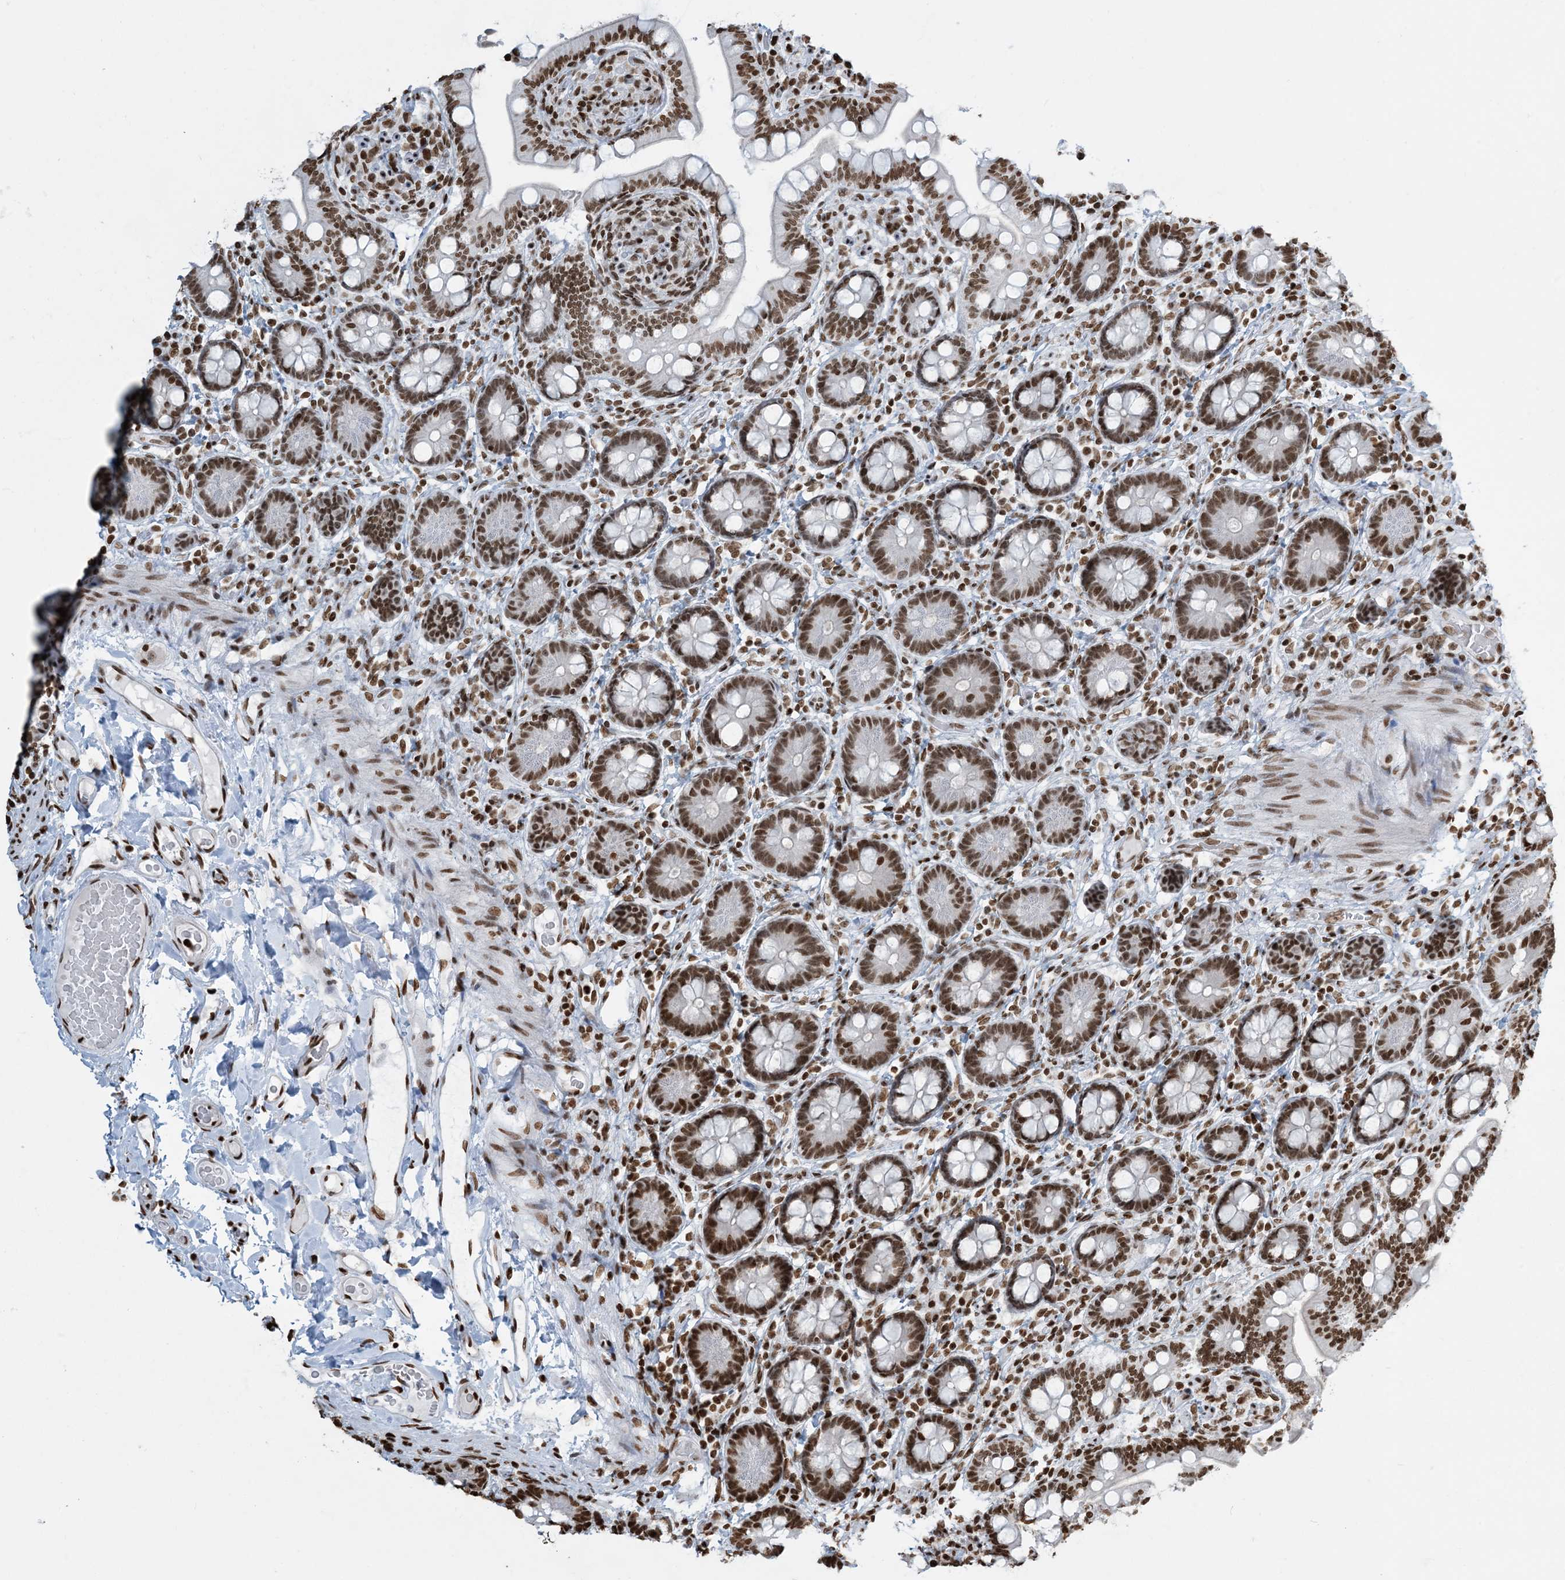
{"staining": {"intensity": "moderate", "quantity": ">75%", "location": "nuclear"}, "tissue": "small intestine", "cell_type": "Glandular cells", "image_type": "normal", "snomed": [{"axis": "morphology", "description": "Normal tissue, NOS"}, {"axis": "topography", "description": "Small intestine"}], "caption": "Immunohistochemical staining of benign human small intestine demonstrates moderate nuclear protein positivity in approximately >75% of glandular cells. (Stains: DAB (3,3'-diaminobenzidine) in brown, nuclei in blue, Microscopy: brightfield microscopy at high magnification).", "gene": "H3", "patient": {"sex": "female", "age": 64}}